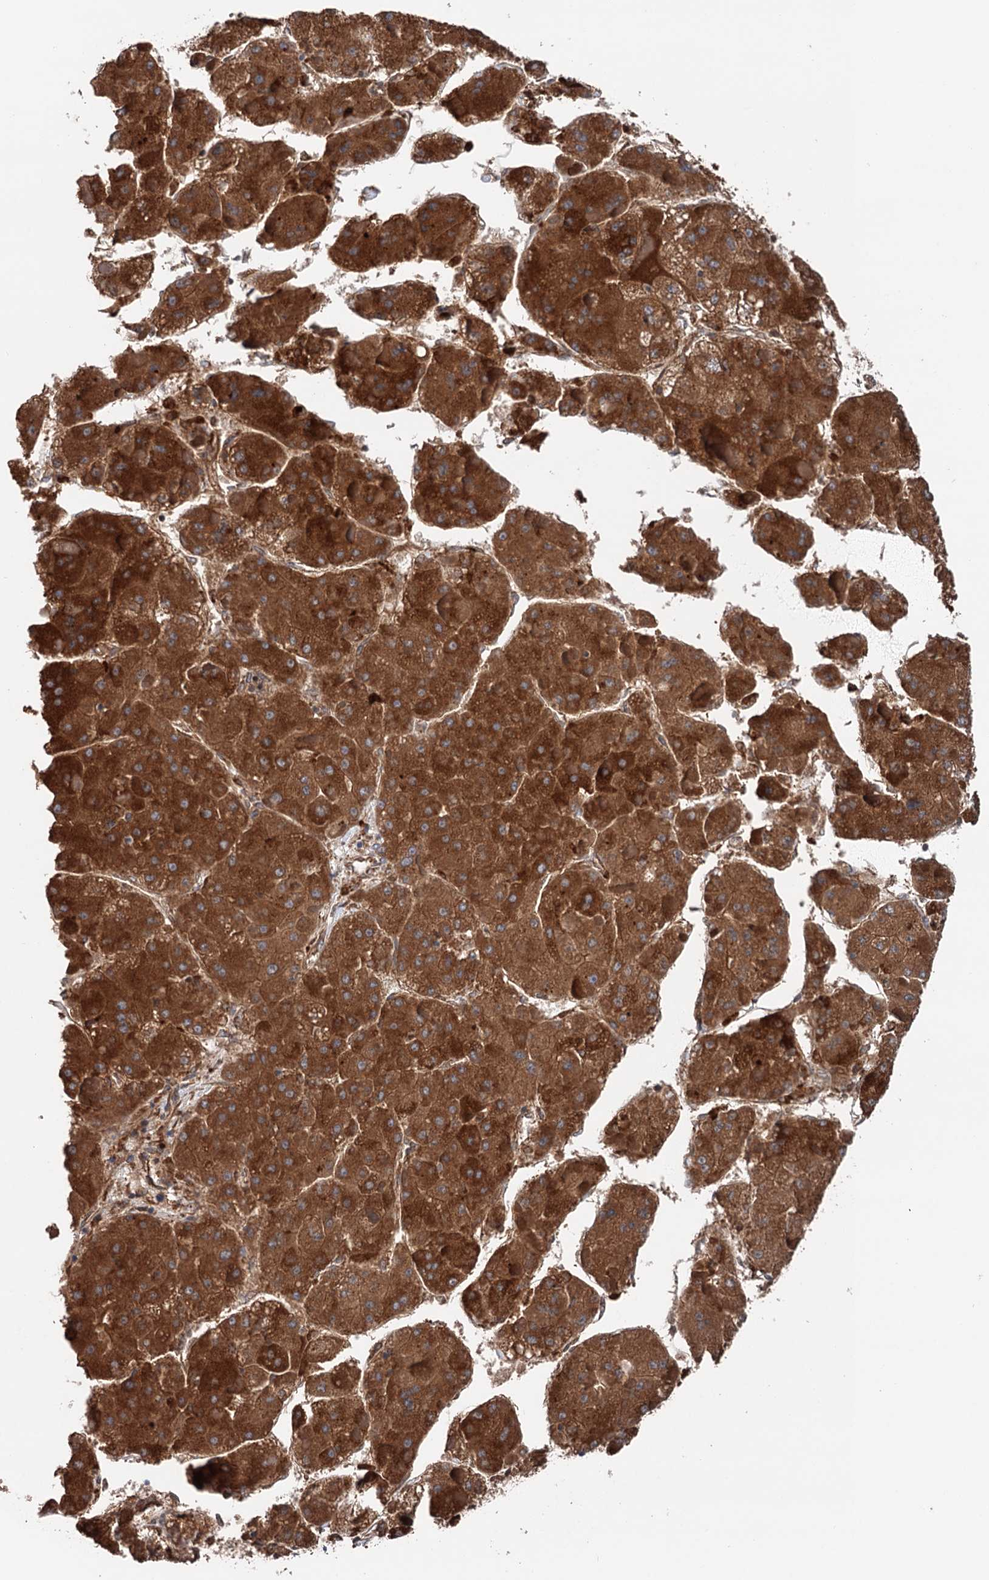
{"staining": {"intensity": "moderate", "quantity": ">75%", "location": "cytoplasmic/membranous"}, "tissue": "liver cancer", "cell_type": "Tumor cells", "image_type": "cancer", "snomed": [{"axis": "morphology", "description": "Carcinoma, Hepatocellular, NOS"}, {"axis": "topography", "description": "Liver"}], "caption": "An immunohistochemistry (IHC) photomicrograph of neoplastic tissue is shown. Protein staining in brown shows moderate cytoplasmic/membranous positivity in hepatocellular carcinoma (liver) within tumor cells. The staining is performed using DAB (3,3'-diaminobenzidine) brown chromogen to label protein expression. The nuclei are counter-stained blue using hematoxylin.", "gene": "ERP29", "patient": {"sex": "female", "age": 73}}